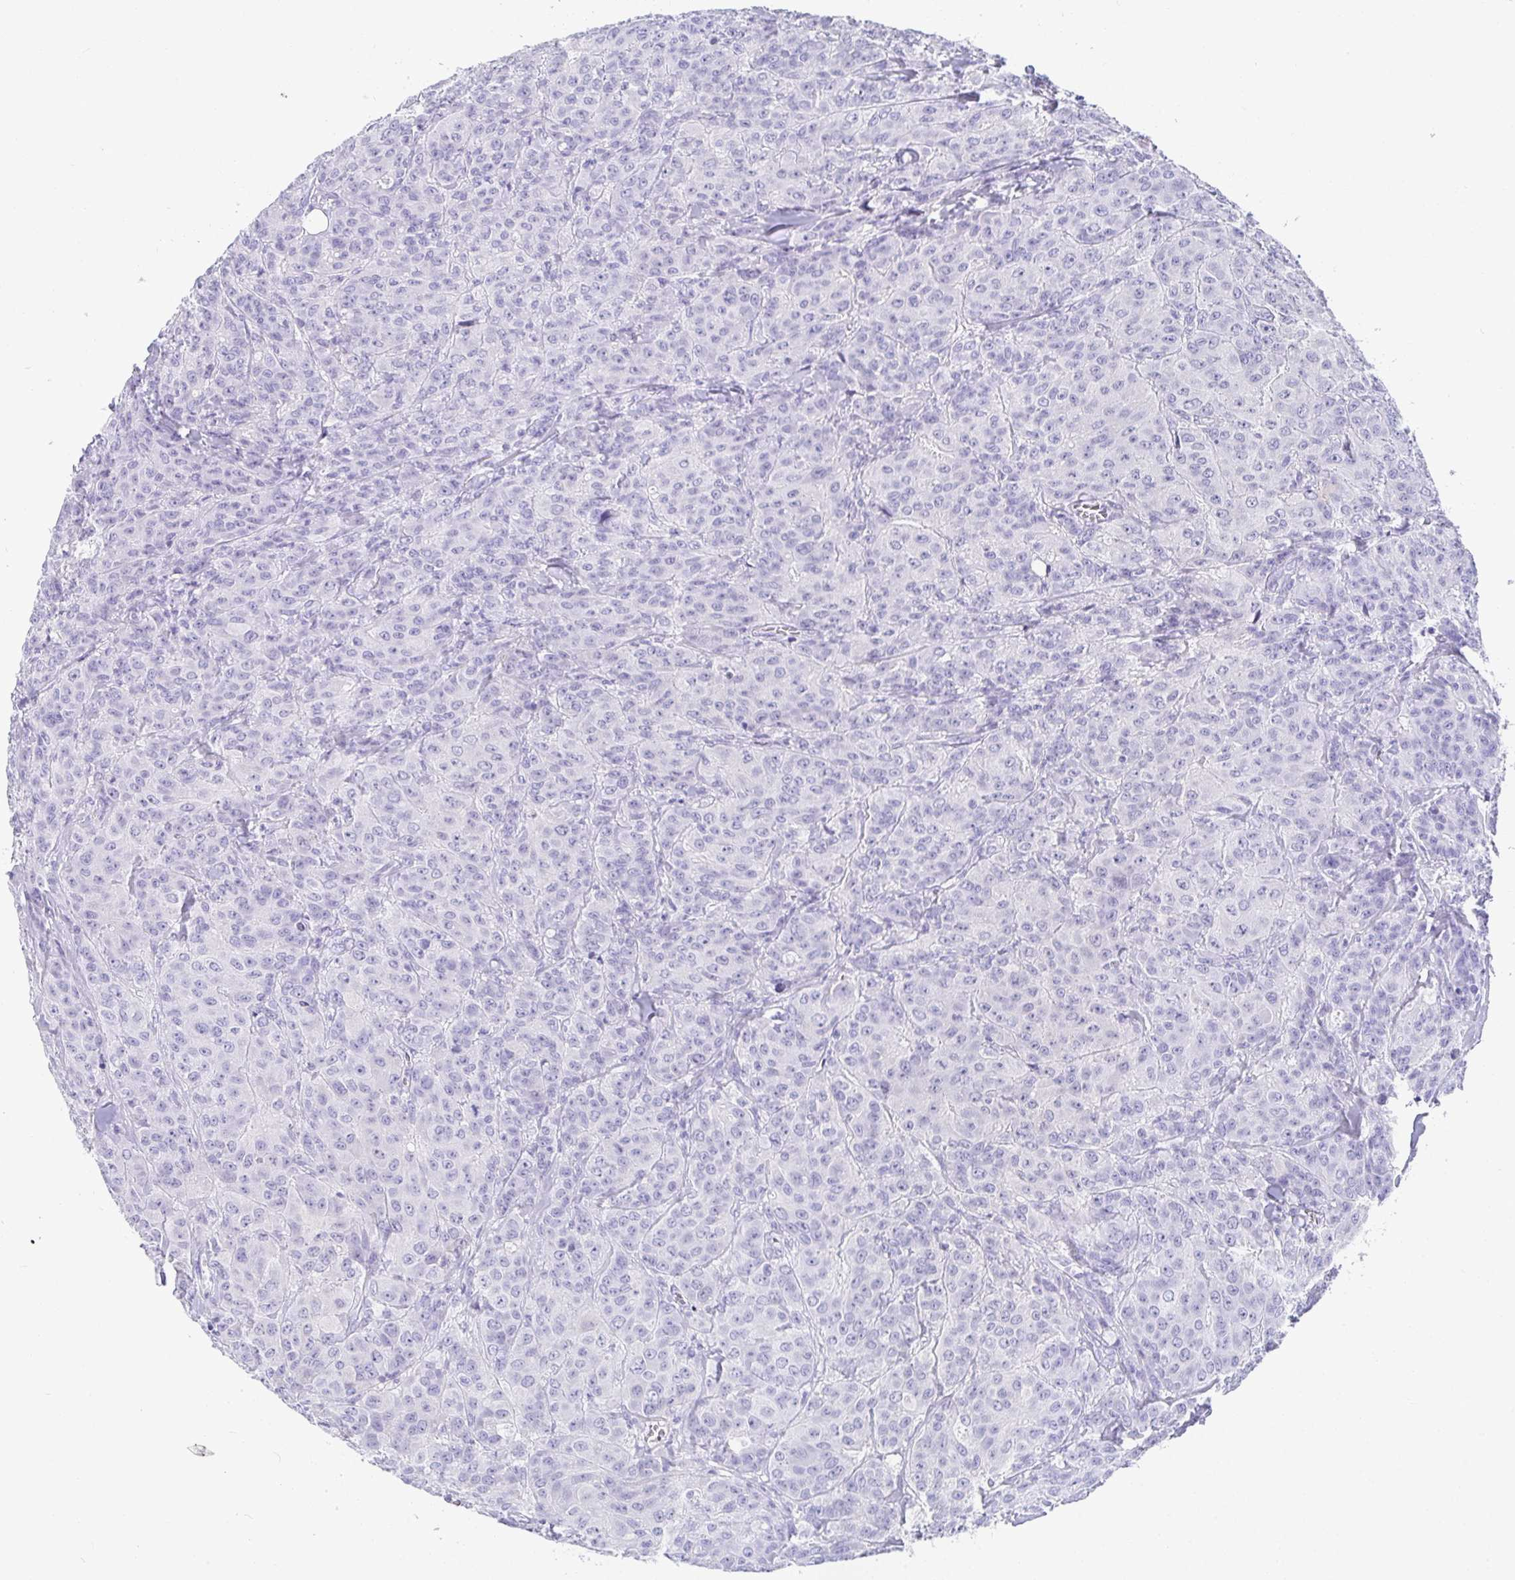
{"staining": {"intensity": "negative", "quantity": "none", "location": "none"}, "tissue": "breast cancer", "cell_type": "Tumor cells", "image_type": "cancer", "snomed": [{"axis": "morphology", "description": "Normal tissue, NOS"}, {"axis": "morphology", "description": "Duct carcinoma"}, {"axis": "topography", "description": "Breast"}], "caption": "Micrograph shows no significant protein positivity in tumor cells of breast cancer. (DAB (3,3'-diaminobenzidine) immunohistochemistry (IHC), high magnification).", "gene": "TMEM241", "patient": {"sex": "female", "age": 43}}